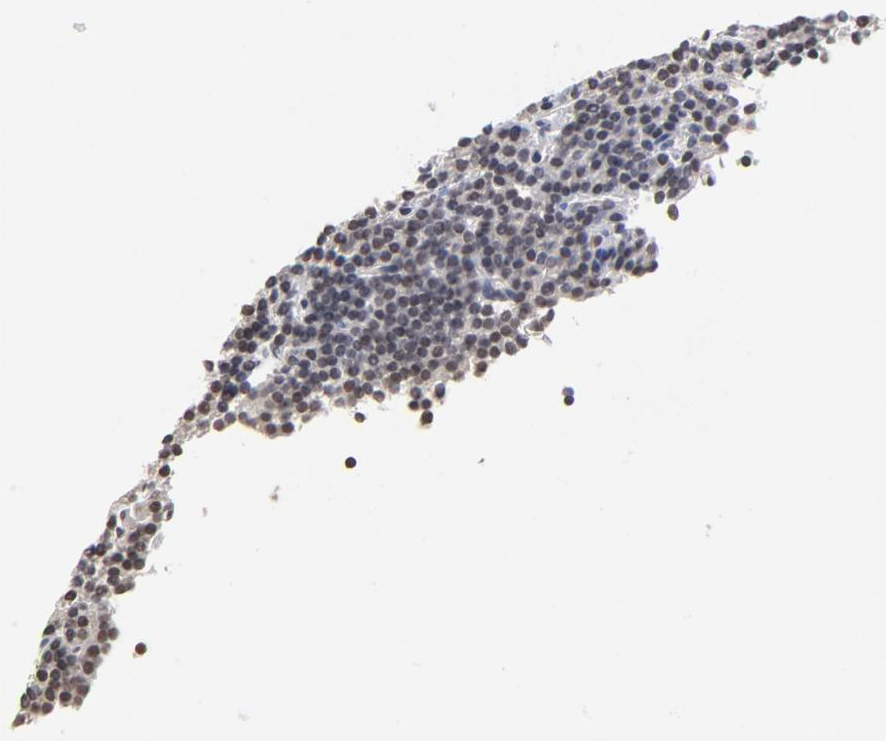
{"staining": {"intensity": "weak", "quantity": "25%-75%", "location": "cytoplasmic/membranous,nuclear"}, "tissue": "parathyroid gland", "cell_type": "Glandular cells", "image_type": "normal", "snomed": [{"axis": "morphology", "description": "Normal tissue, NOS"}, {"axis": "topography", "description": "Parathyroid gland"}], "caption": "The micrograph exhibits immunohistochemical staining of normal parathyroid gland. There is weak cytoplasmic/membranous,nuclear positivity is present in about 25%-75% of glandular cells.", "gene": "RBM3", "patient": {"sex": "female", "age": 45}}